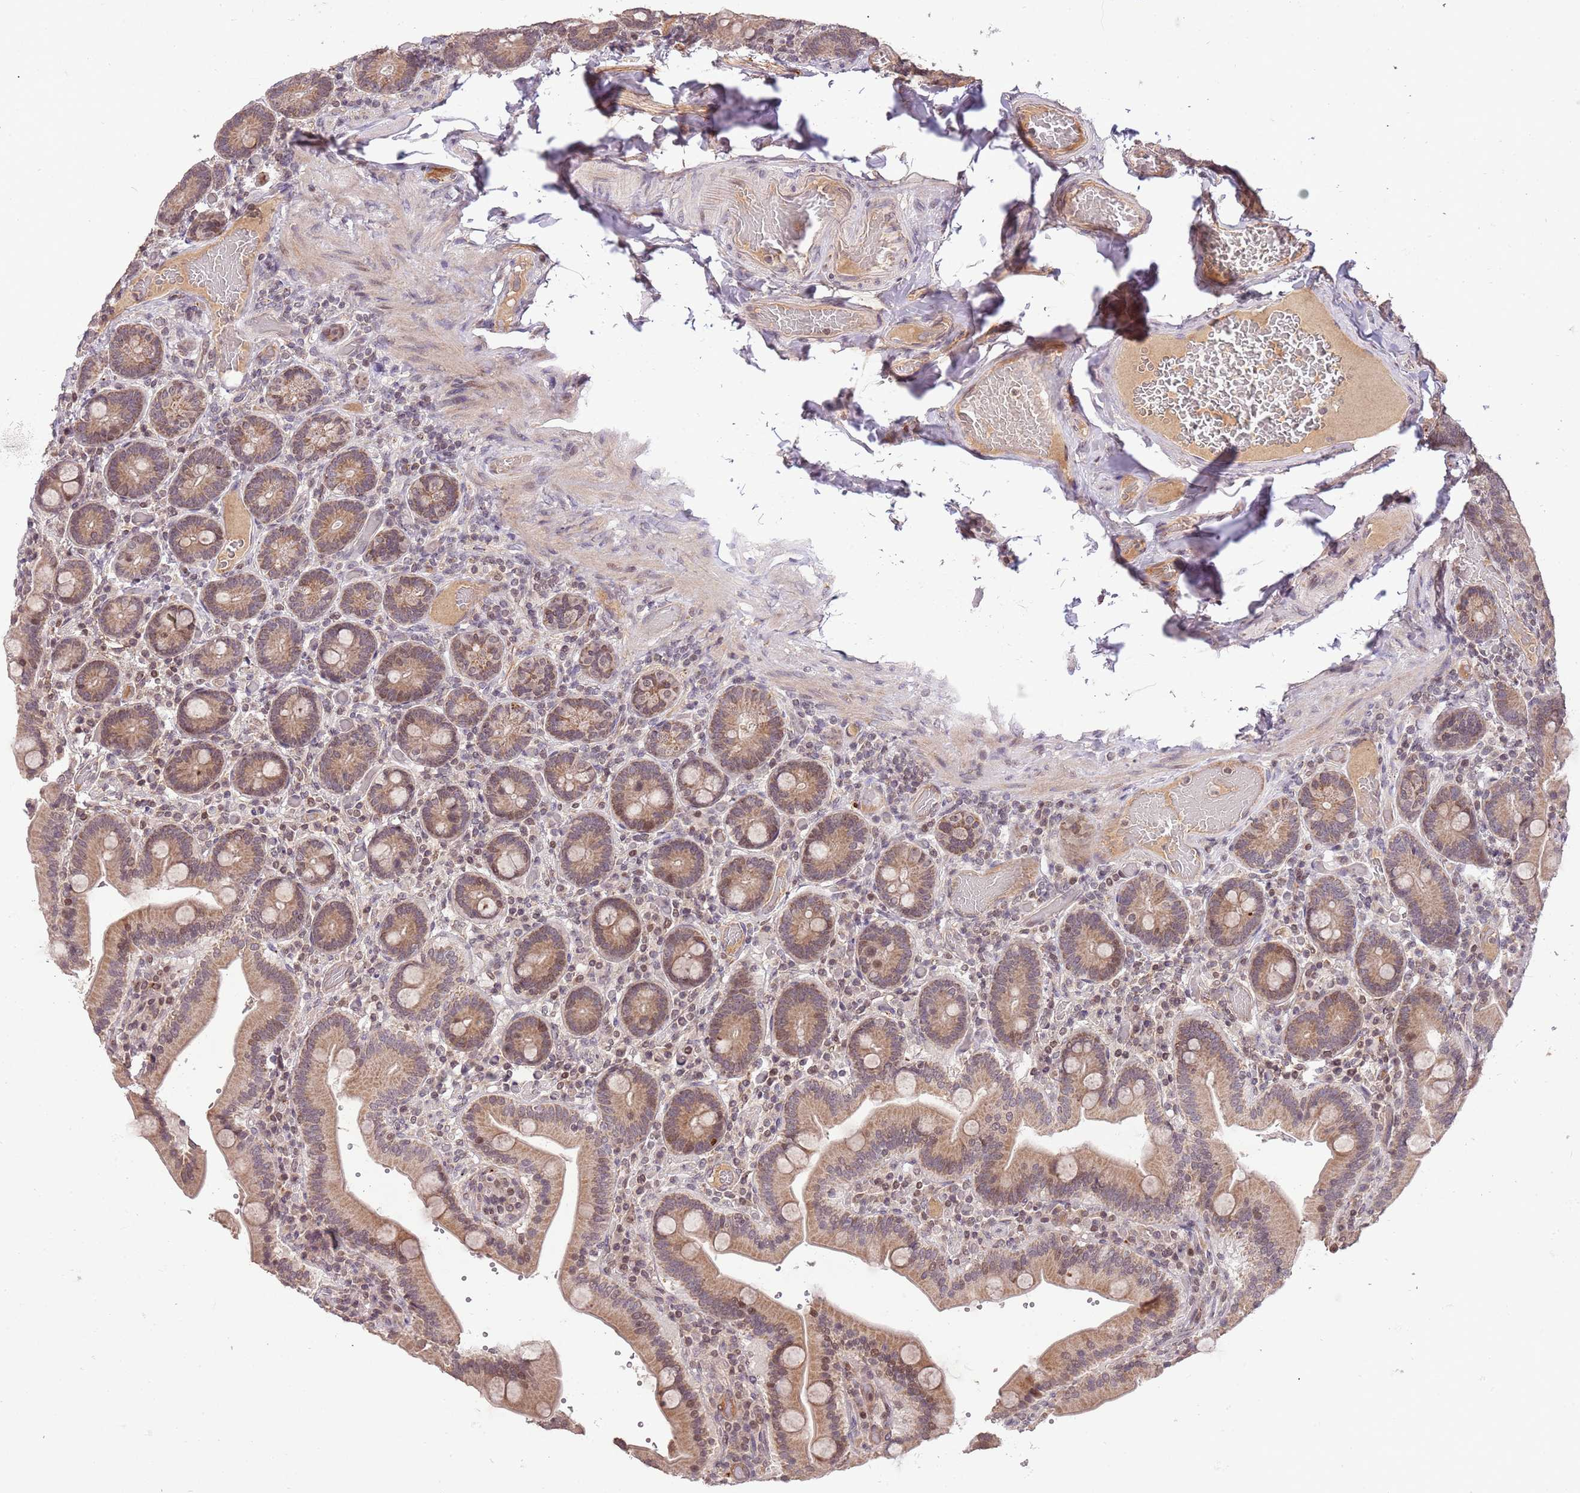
{"staining": {"intensity": "moderate", "quantity": ">75%", "location": "cytoplasmic/membranous,nuclear"}, "tissue": "duodenum", "cell_type": "Glandular cells", "image_type": "normal", "snomed": [{"axis": "morphology", "description": "Normal tissue, NOS"}, {"axis": "topography", "description": "Duodenum"}], "caption": "The immunohistochemical stain highlights moderate cytoplasmic/membranous,nuclear positivity in glandular cells of normal duodenum.", "gene": "SAMSN1", "patient": {"sex": "female", "age": 62}}